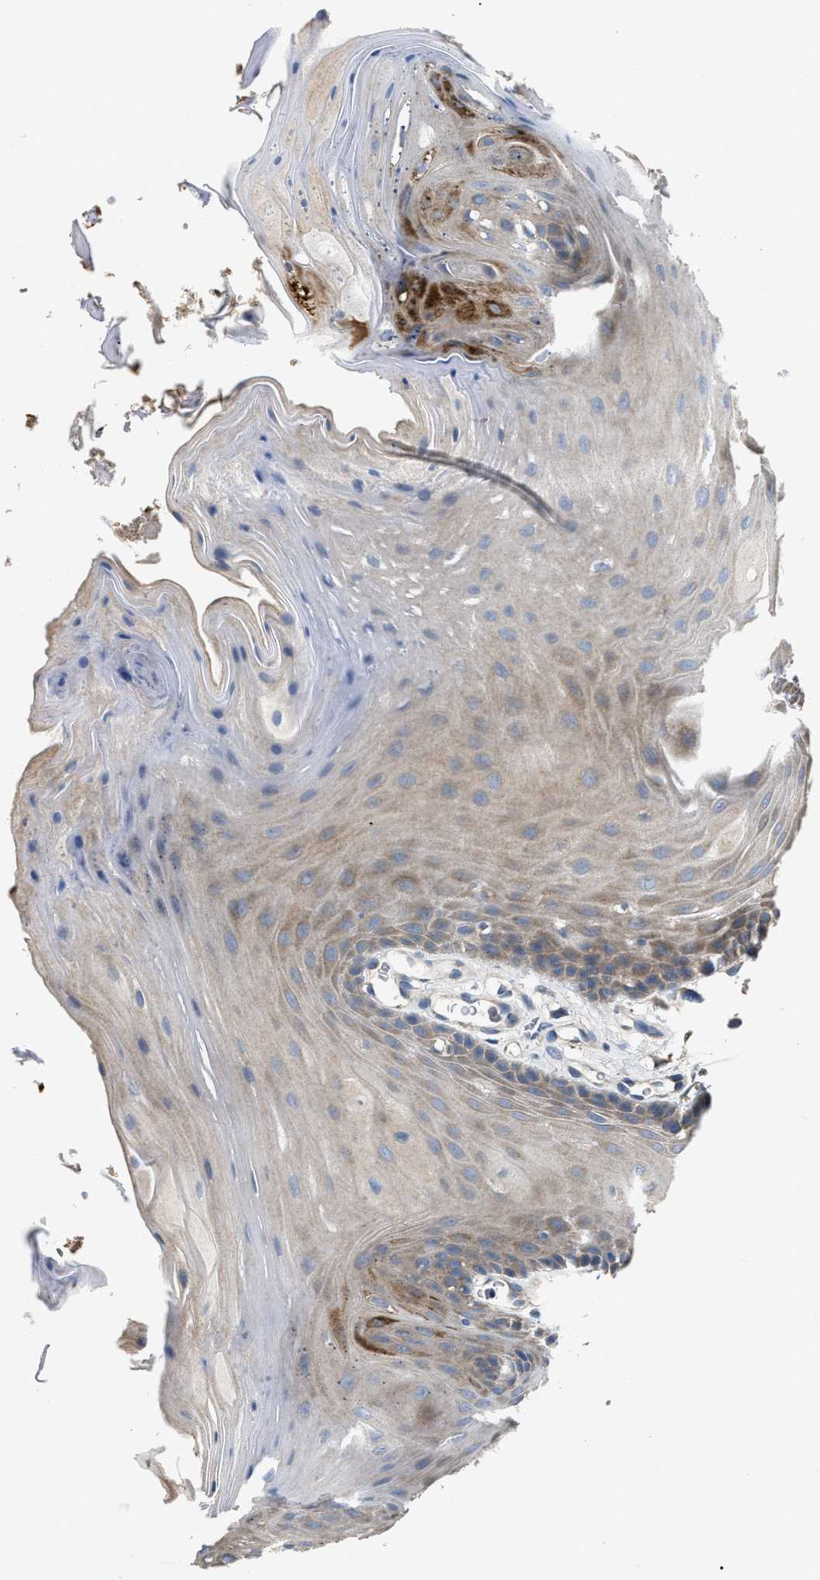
{"staining": {"intensity": "moderate", "quantity": ">75%", "location": "cytoplasmic/membranous"}, "tissue": "oral mucosa", "cell_type": "Squamous epithelial cells", "image_type": "normal", "snomed": [{"axis": "morphology", "description": "Normal tissue, NOS"}, {"axis": "morphology", "description": "Squamous cell carcinoma, NOS"}, {"axis": "topography", "description": "Oral tissue"}, {"axis": "topography", "description": "Head-Neck"}], "caption": "Moderate cytoplasmic/membranous protein positivity is present in approximately >75% of squamous epithelial cells in oral mucosa. (DAB (3,3'-diaminobenzidine) = brown stain, brightfield microscopy at high magnification).", "gene": "DHX58", "patient": {"sex": "male", "age": 71}}